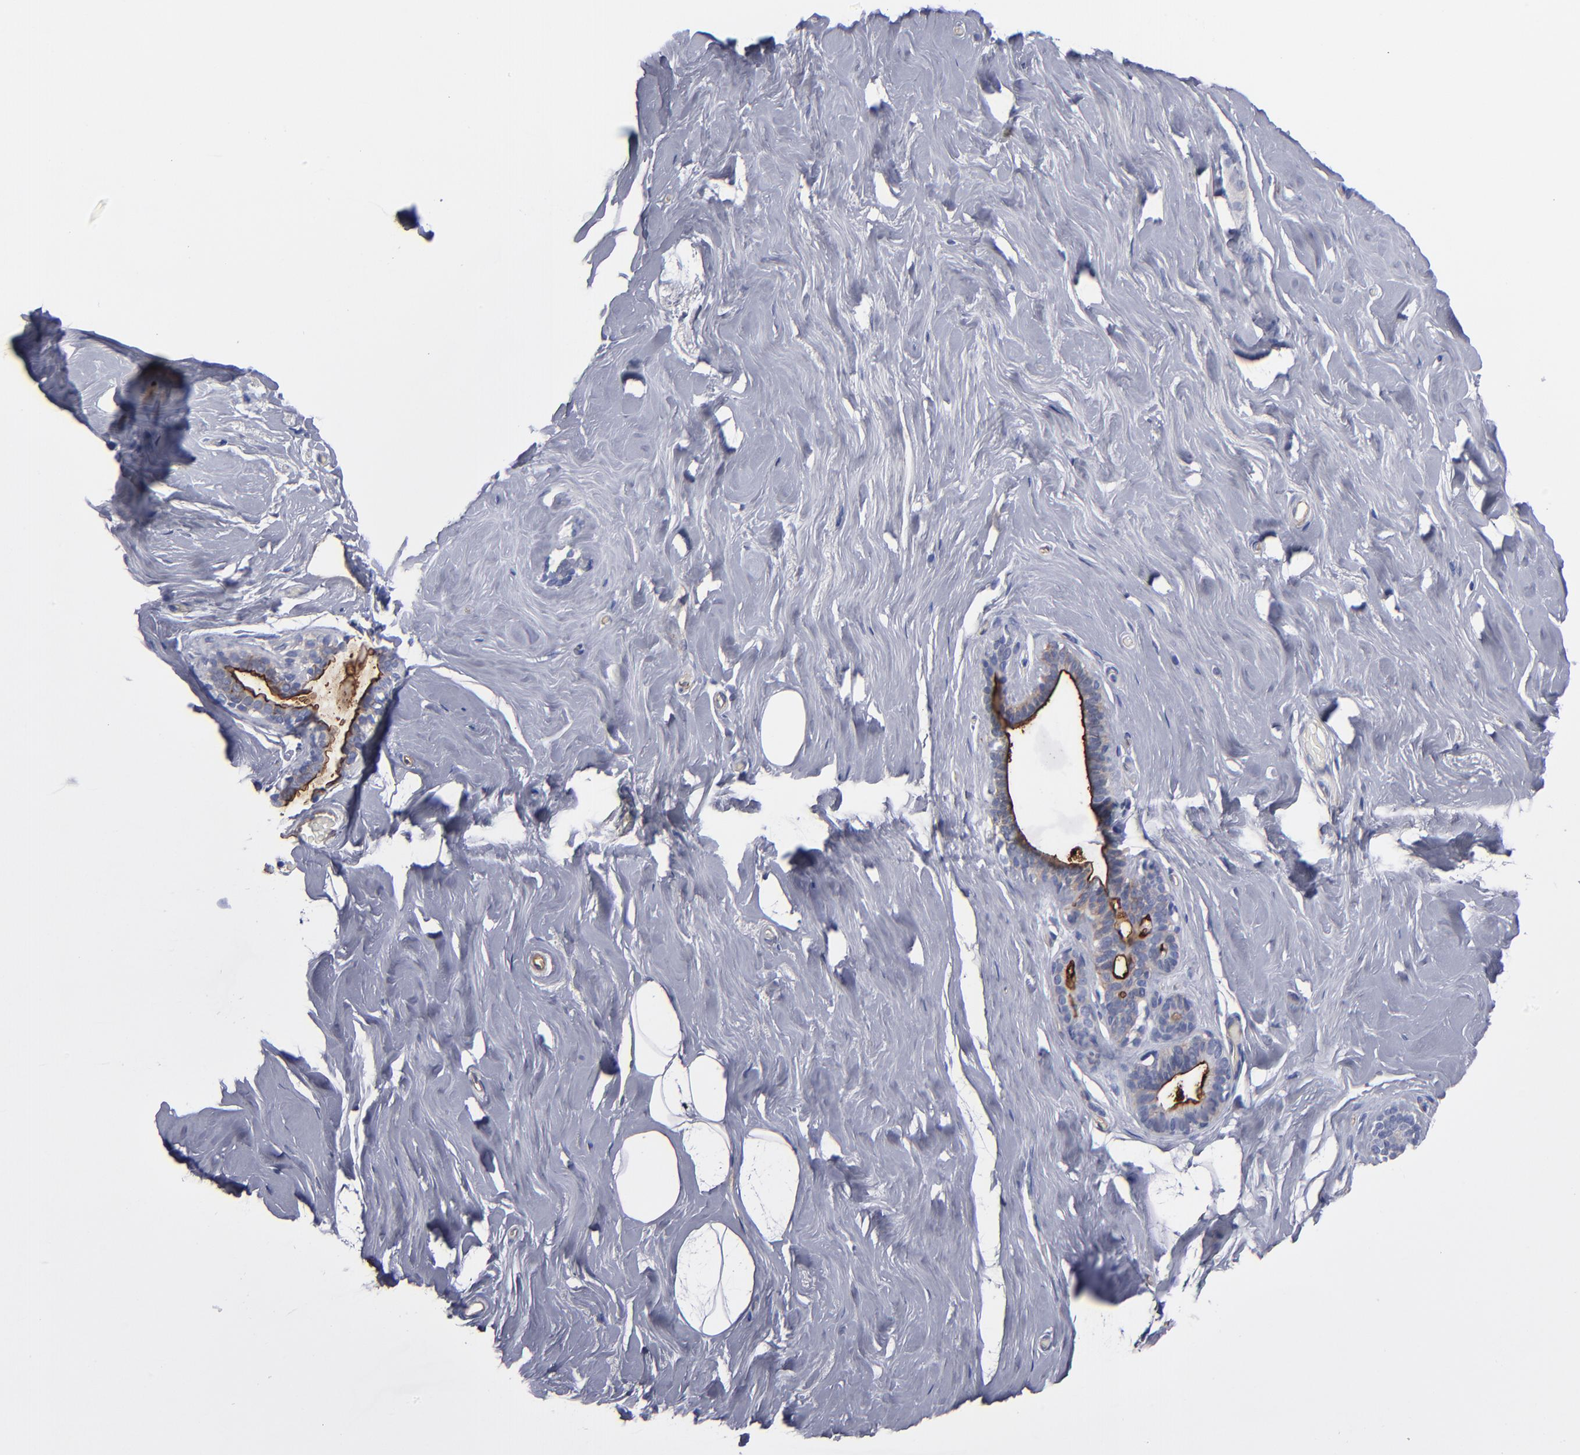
{"staining": {"intensity": "negative", "quantity": "none", "location": "none"}, "tissue": "breast", "cell_type": "Adipocytes", "image_type": "normal", "snomed": [{"axis": "morphology", "description": "Normal tissue, NOS"}, {"axis": "topography", "description": "Breast"}], "caption": "Immunohistochemistry photomicrograph of normal human breast stained for a protein (brown), which exhibits no positivity in adipocytes. (DAB IHC, high magnification).", "gene": "TM4SF1", "patient": {"sex": "female", "age": 75}}